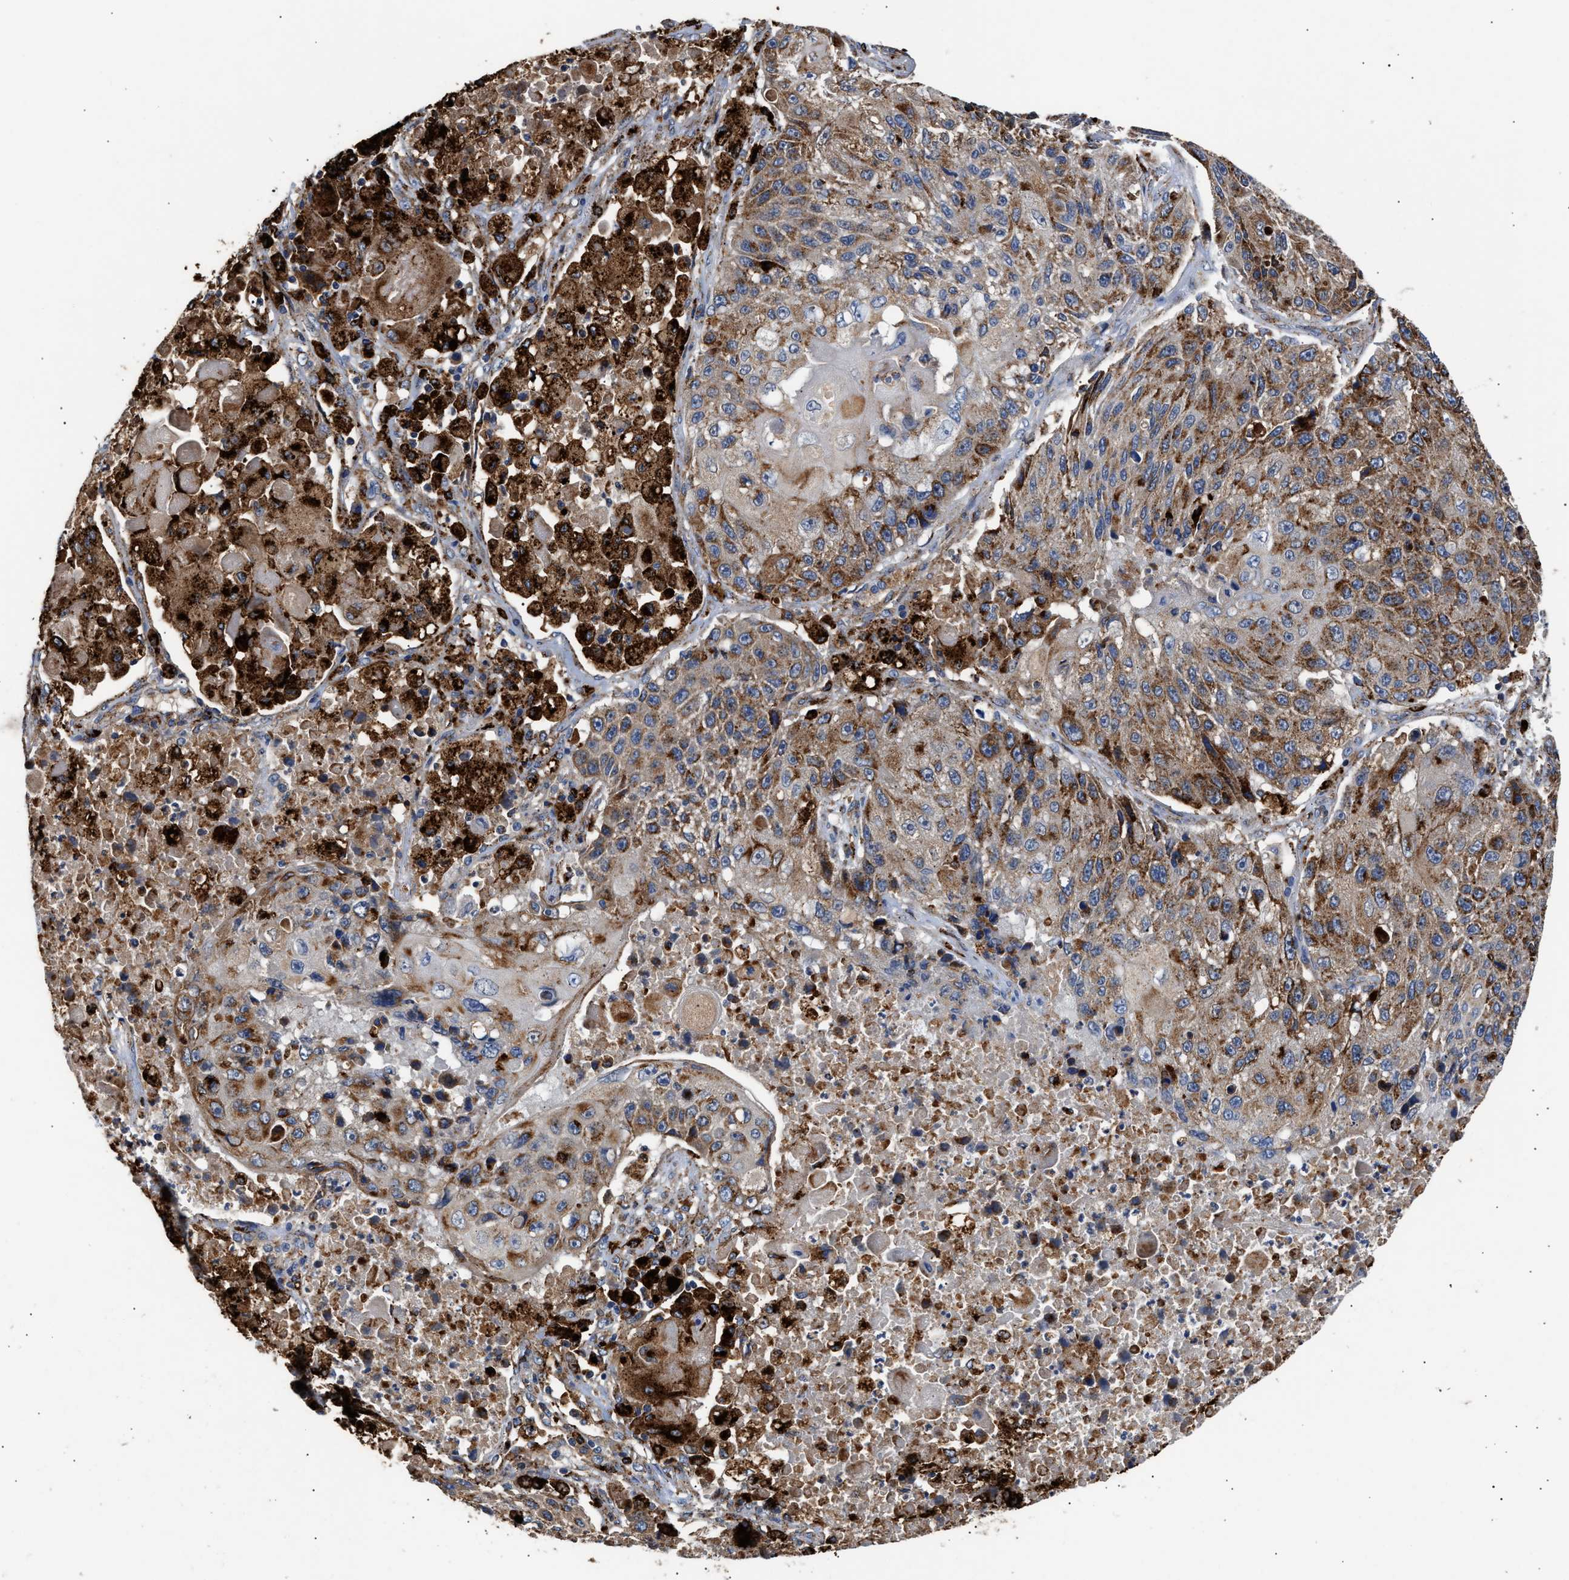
{"staining": {"intensity": "moderate", "quantity": ">75%", "location": "cytoplasmic/membranous"}, "tissue": "lung cancer", "cell_type": "Tumor cells", "image_type": "cancer", "snomed": [{"axis": "morphology", "description": "Squamous cell carcinoma, NOS"}, {"axis": "topography", "description": "Lung"}], "caption": "Lung squamous cell carcinoma stained with a protein marker exhibits moderate staining in tumor cells.", "gene": "CCDC146", "patient": {"sex": "male", "age": 61}}